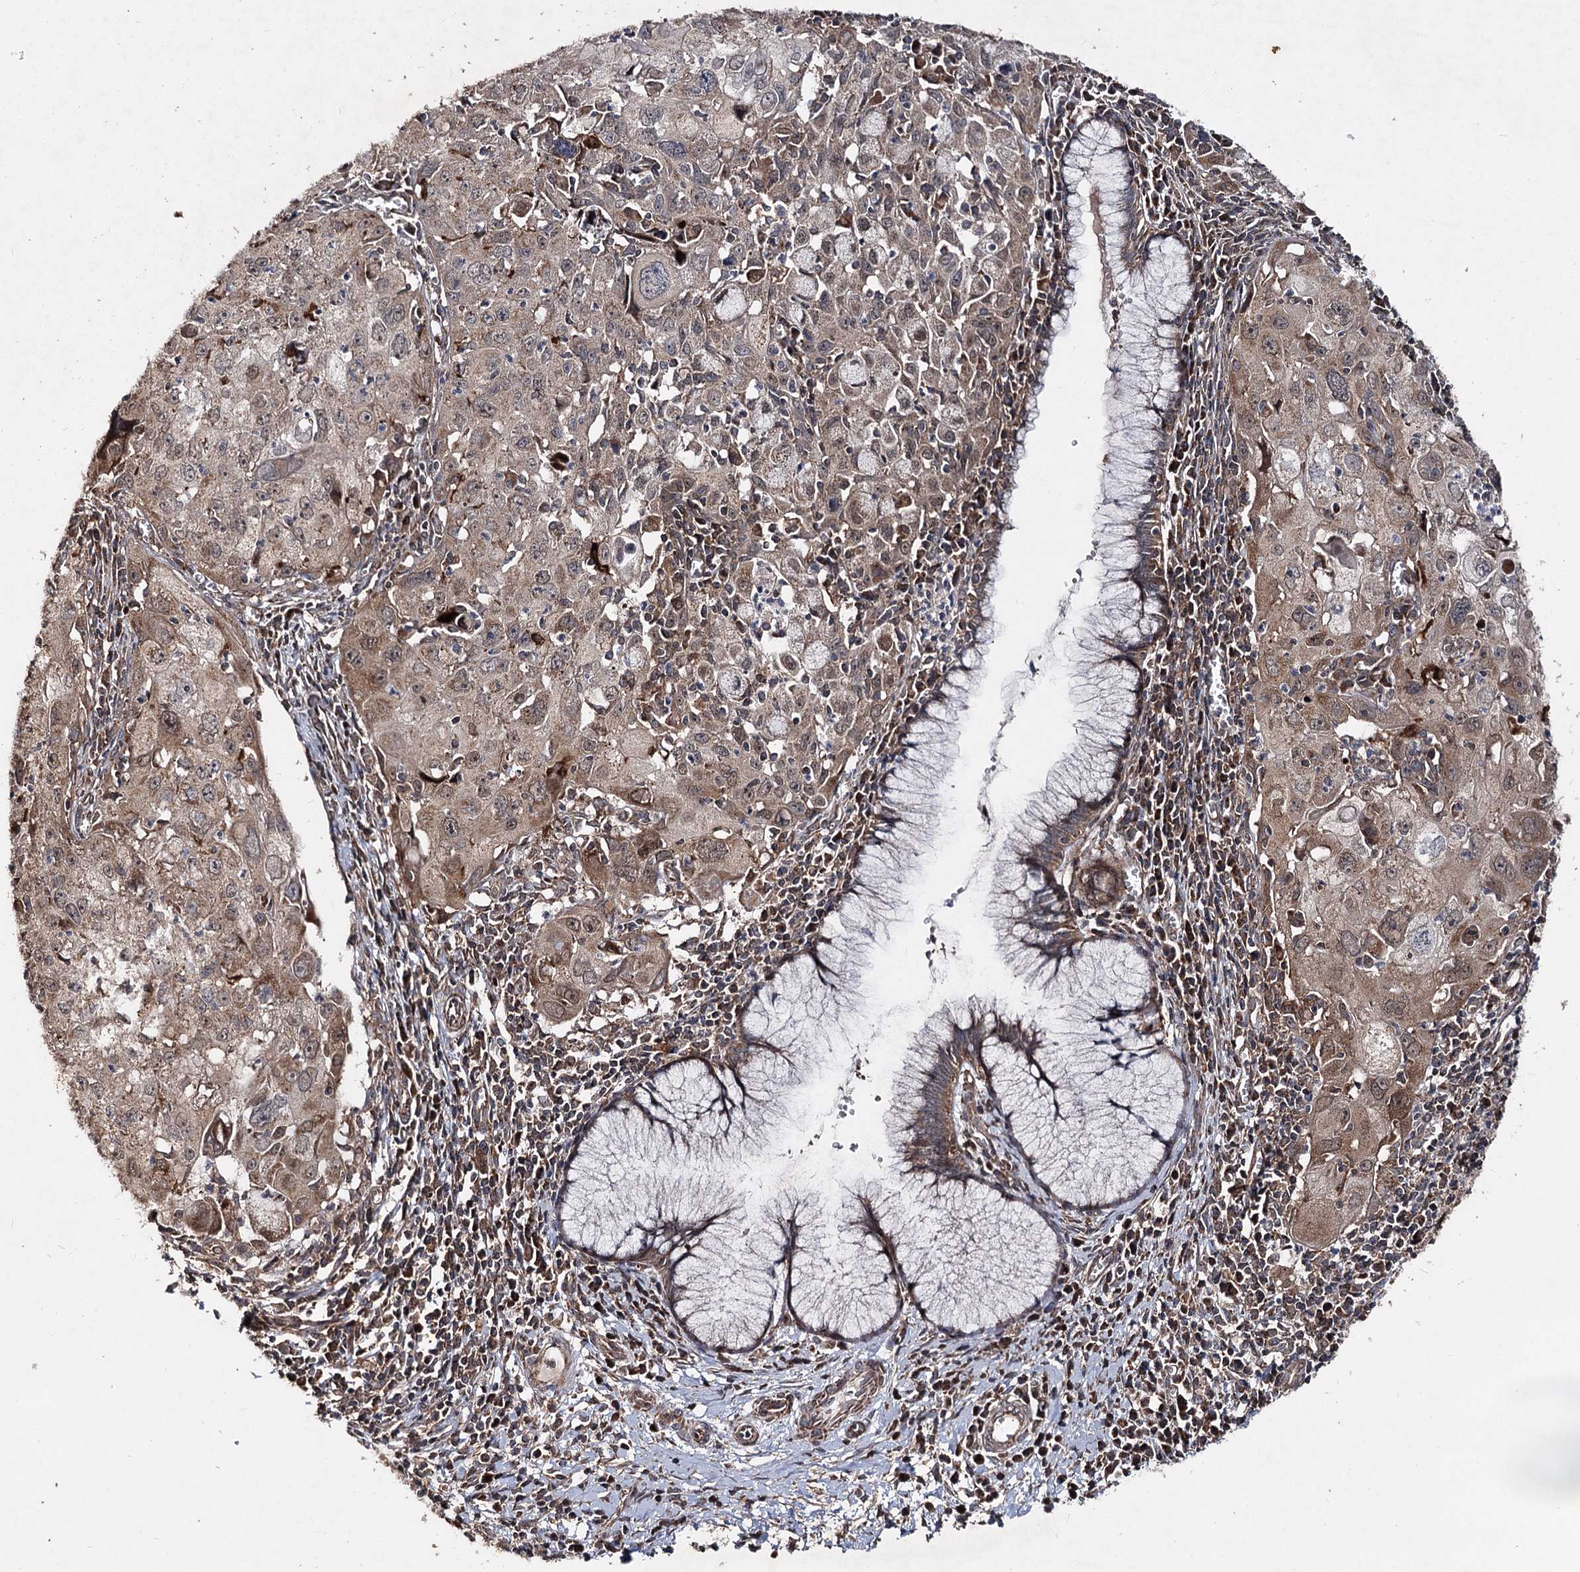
{"staining": {"intensity": "moderate", "quantity": ">75%", "location": "cytoplasmic/membranous,nuclear"}, "tissue": "cervical cancer", "cell_type": "Tumor cells", "image_type": "cancer", "snomed": [{"axis": "morphology", "description": "Squamous cell carcinoma, NOS"}, {"axis": "topography", "description": "Cervix"}], "caption": "Protein staining reveals moderate cytoplasmic/membranous and nuclear positivity in approximately >75% of tumor cells in cervical squamous cell carcinoma.", "gene": "MINDY3", "patient": {"sex": "female", "age": 42}}